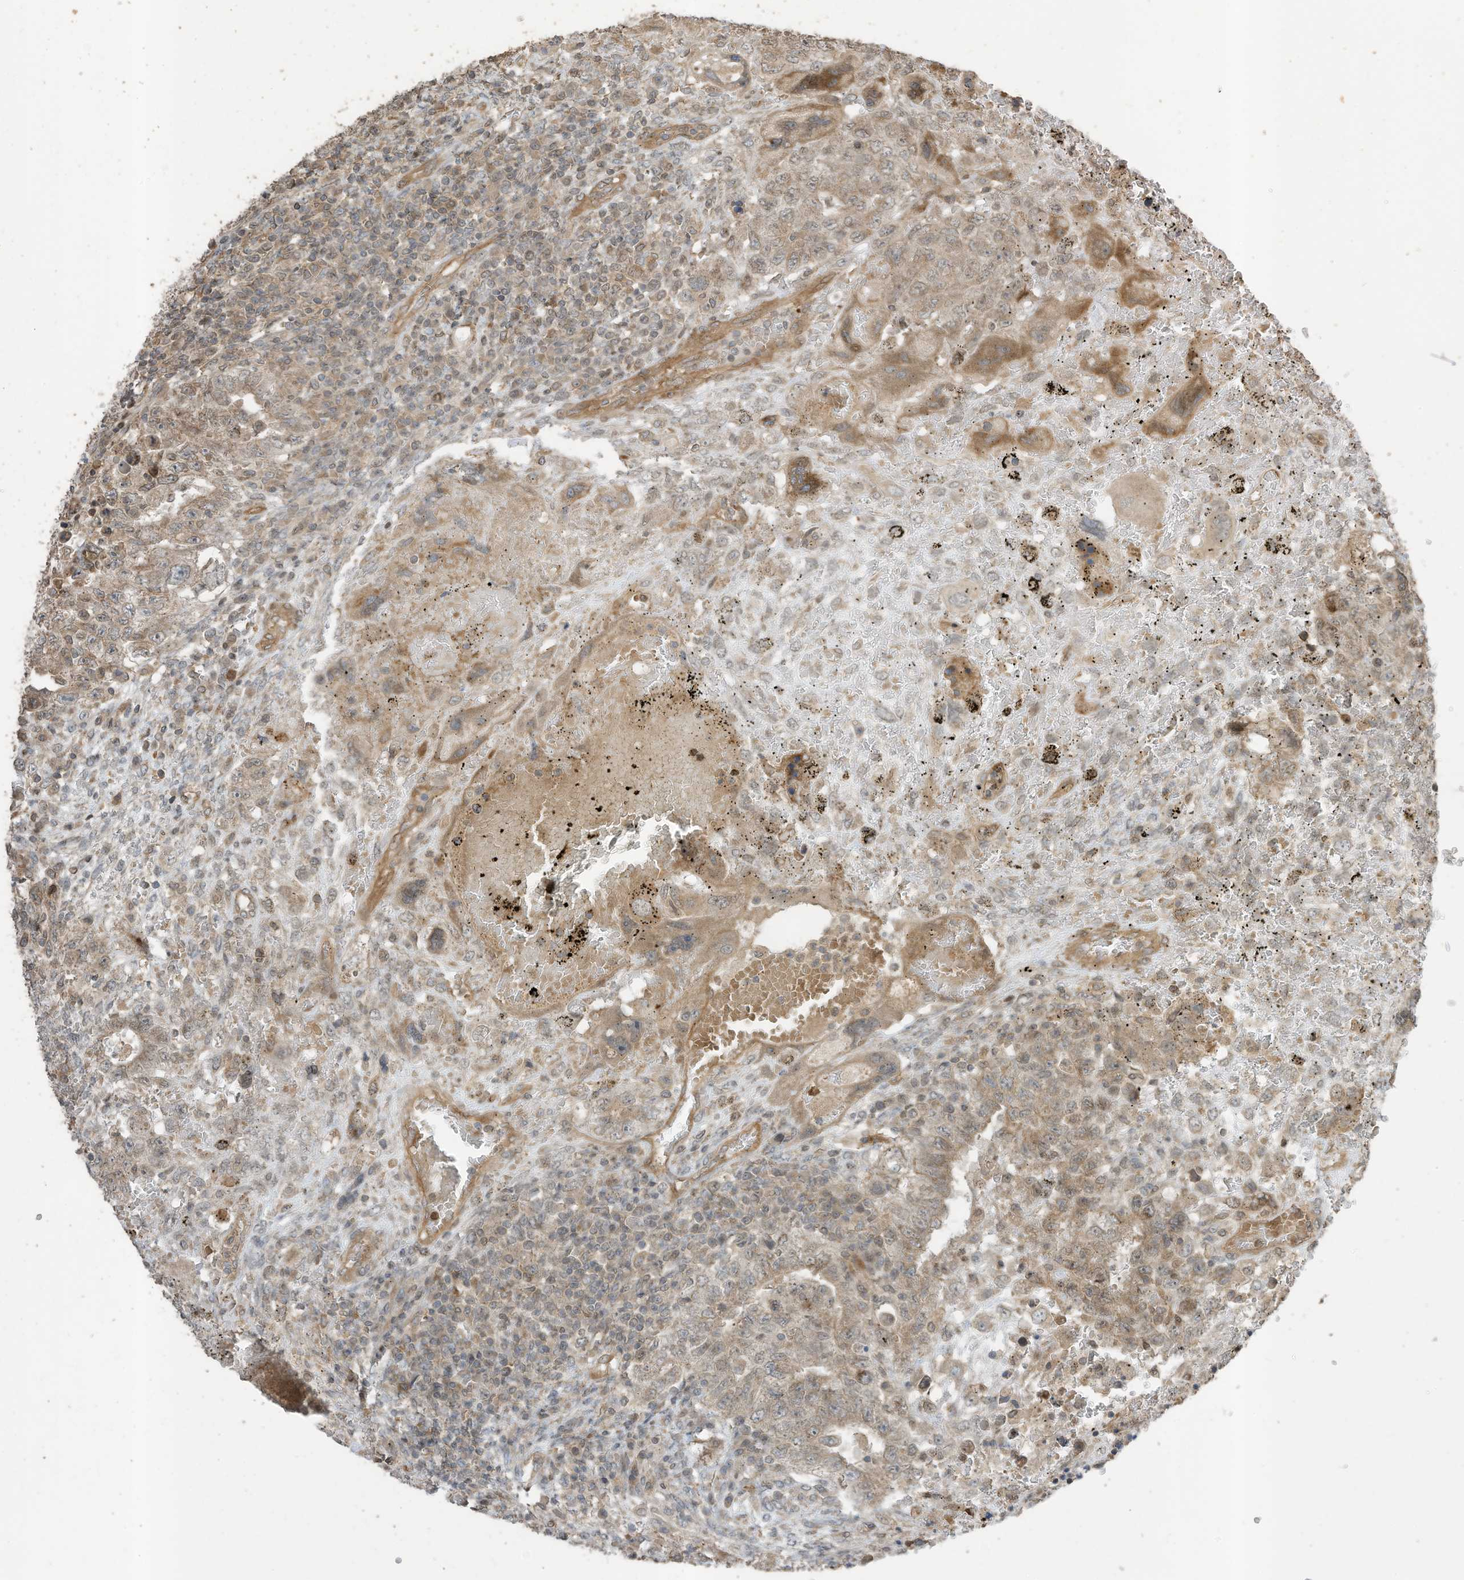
{"staining": {"intensity": "moderate", "quantity": ">75%", "location": "cytoplasmic/membranous"}, "tissue": "testis cancer", "cell_type": "Tumor cells", "image_type": "cancer", "snomed": [{"axis": "morphology", "description": "Carcinoma, Embryonal, NOS"}, {"axis": "topography", "description": "Testis"}], "caption": "Testis embryonal carcinoma tissue exhibits moderate cytoplasmic/membranous staining in about >75% of tumor cells", "gene": "ZNF653", "patient": {"sex": "male", "age": 26}}